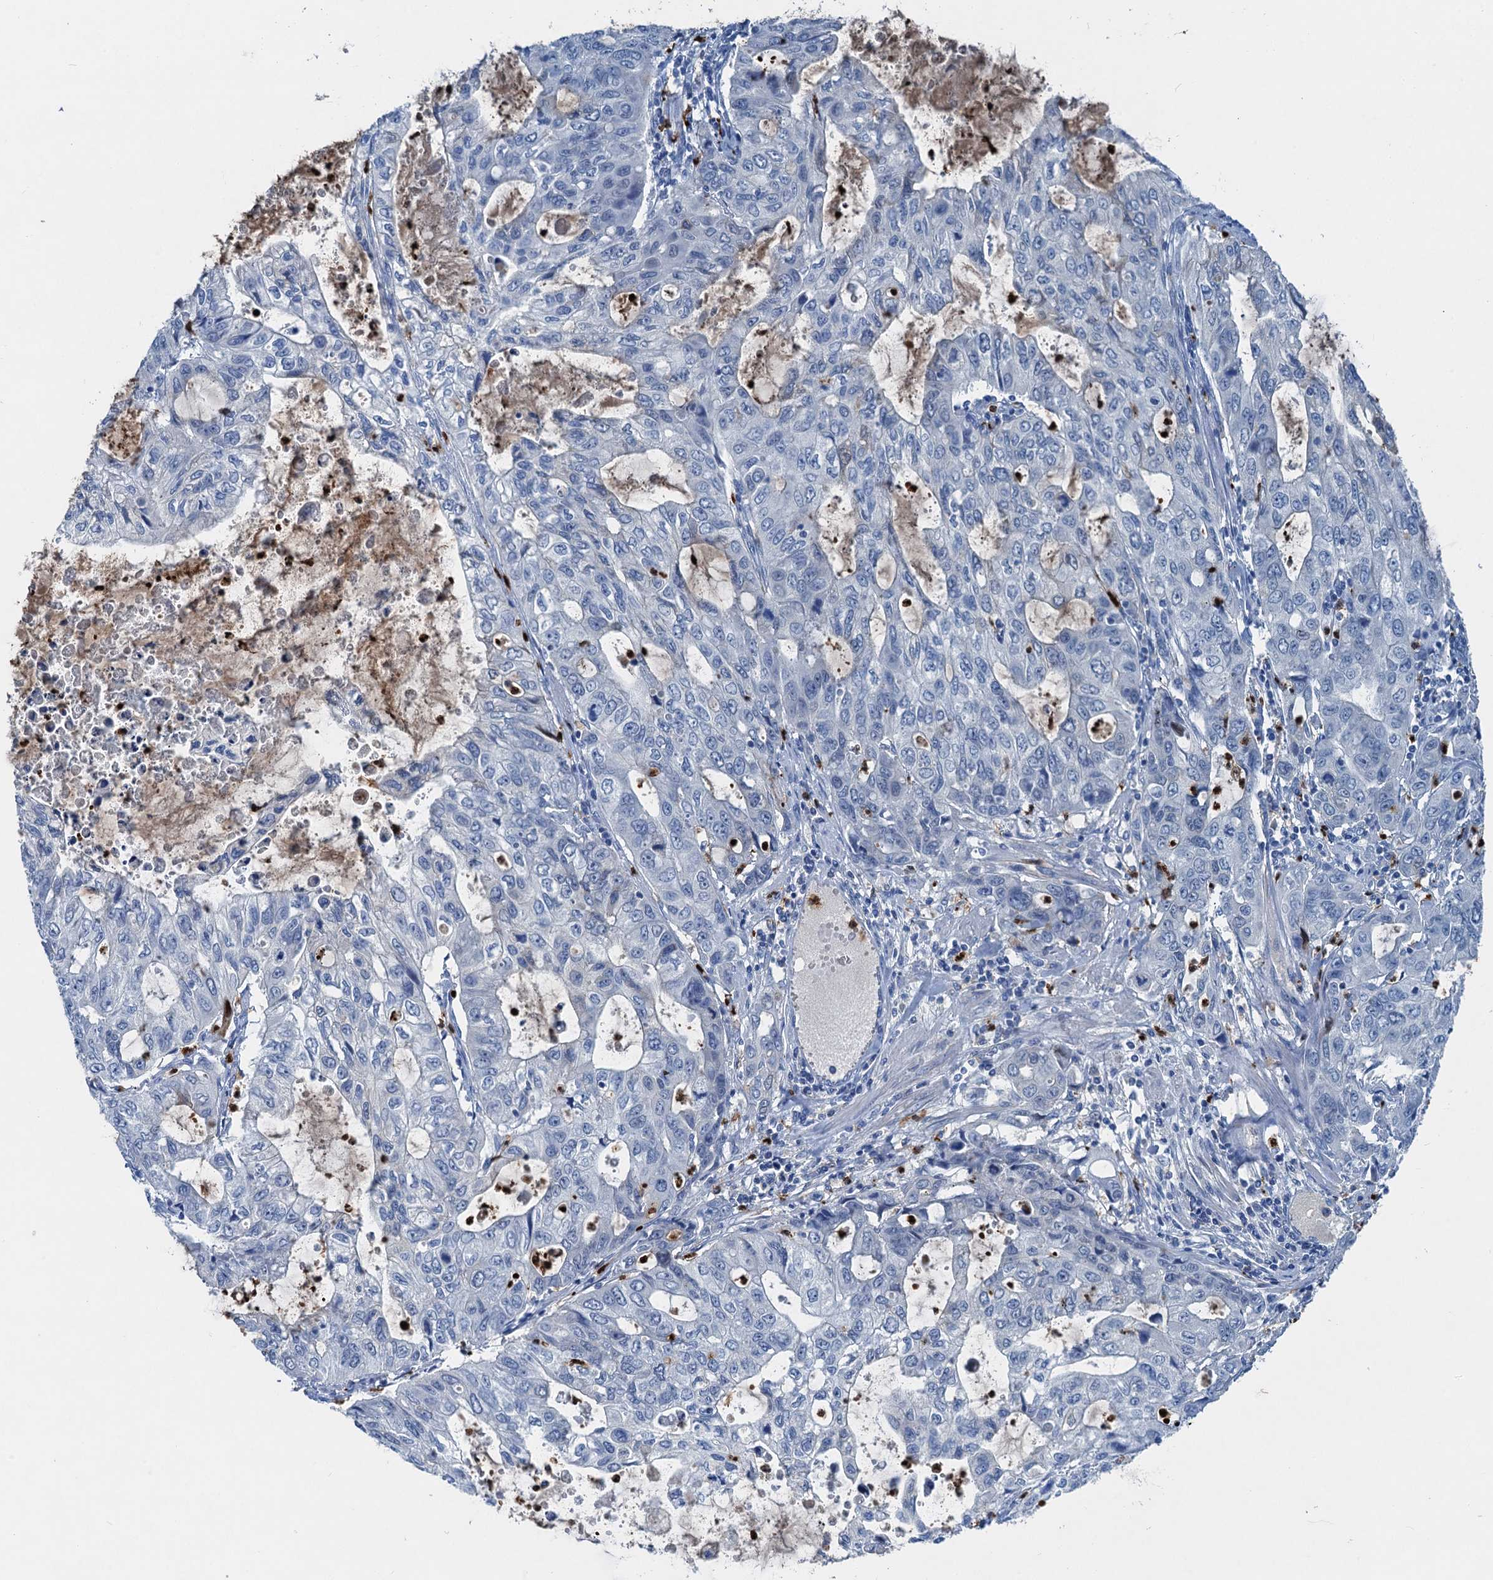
{"staining": {"intensity": "negative", "quantity": "none", "location": "none"}, "tissue": "stomach cancer", "cell_type": "Tumor cells", "image_type": "cancer", "snomed": [{"axis": "morphology", "description": "Adenocarcinoma, NOS"}, {"axis": "topography", "description": "Stomach, upper"}], "caption": "High power microscopy micrograph of an immunohistochemistry (IHC) photomicrograph of adenocarcinoma (stomach), revealing no significant staining in tumor cells. The staining was performed using DAB (3,3'-diaminobenzidine) to visualize the protein expression in brown, while the nuclei were stained in blue with hematoxylin (Magnification: 20x).", "gene": "OTOA", "patient": {"sex": "female", "age": 52}}